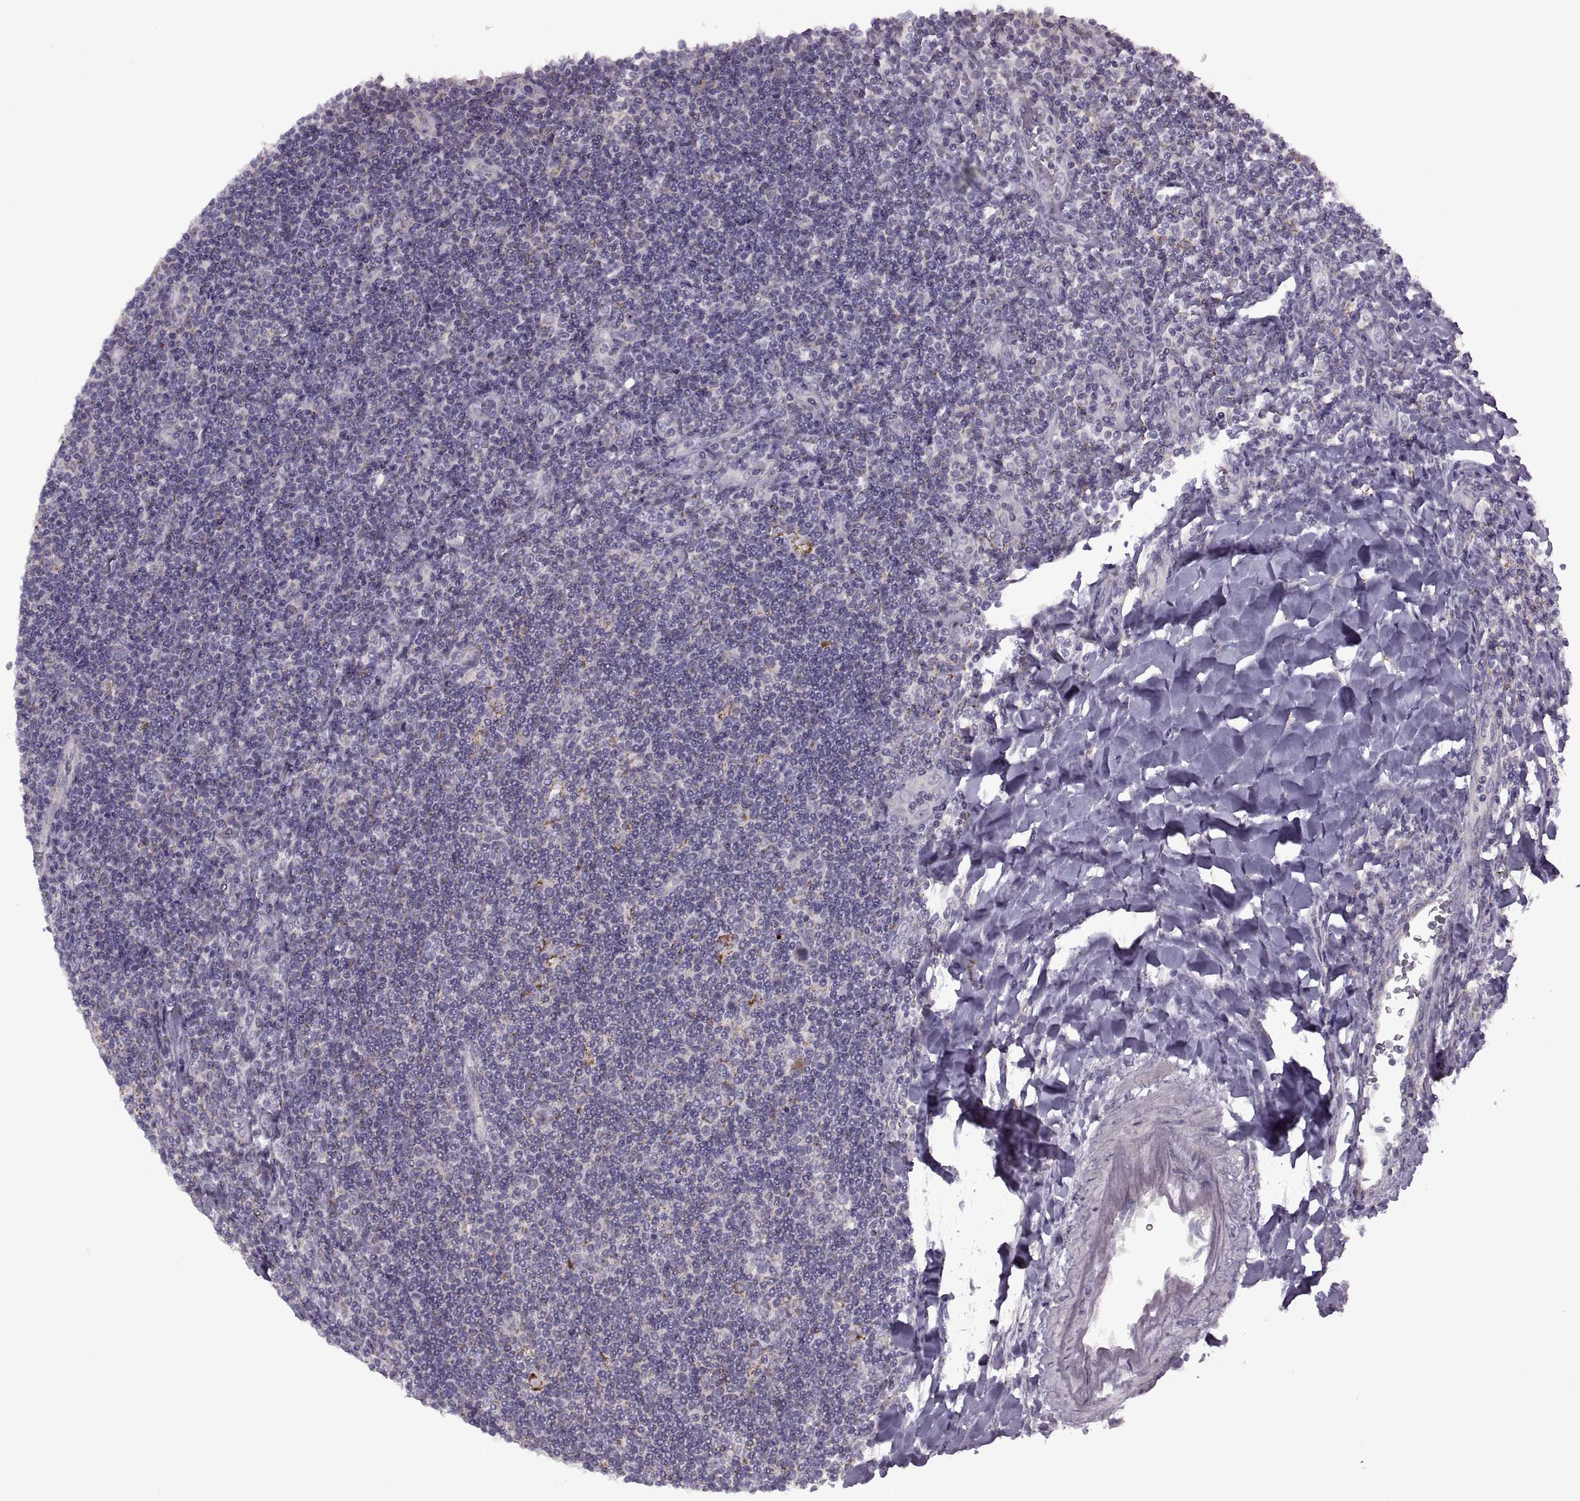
{"staining": {"intensity": "negative", "quantity": "none", "location": "none"}, "tissue": "lymphoma", "cell_type": "Tumor cells", "image_type": "cancer", "snomed": [{"axis": "morphology", "description": "Hodgkin's disease, NOS"}, {"axis": "topography", "description": "Lymph node"}], "caption": "Immunohistochemical staining of lymphoma exhibits no significant staining in tumor cells.", "gene": "PIERCE1", "patient": {"sex": "male", "age": 40}}